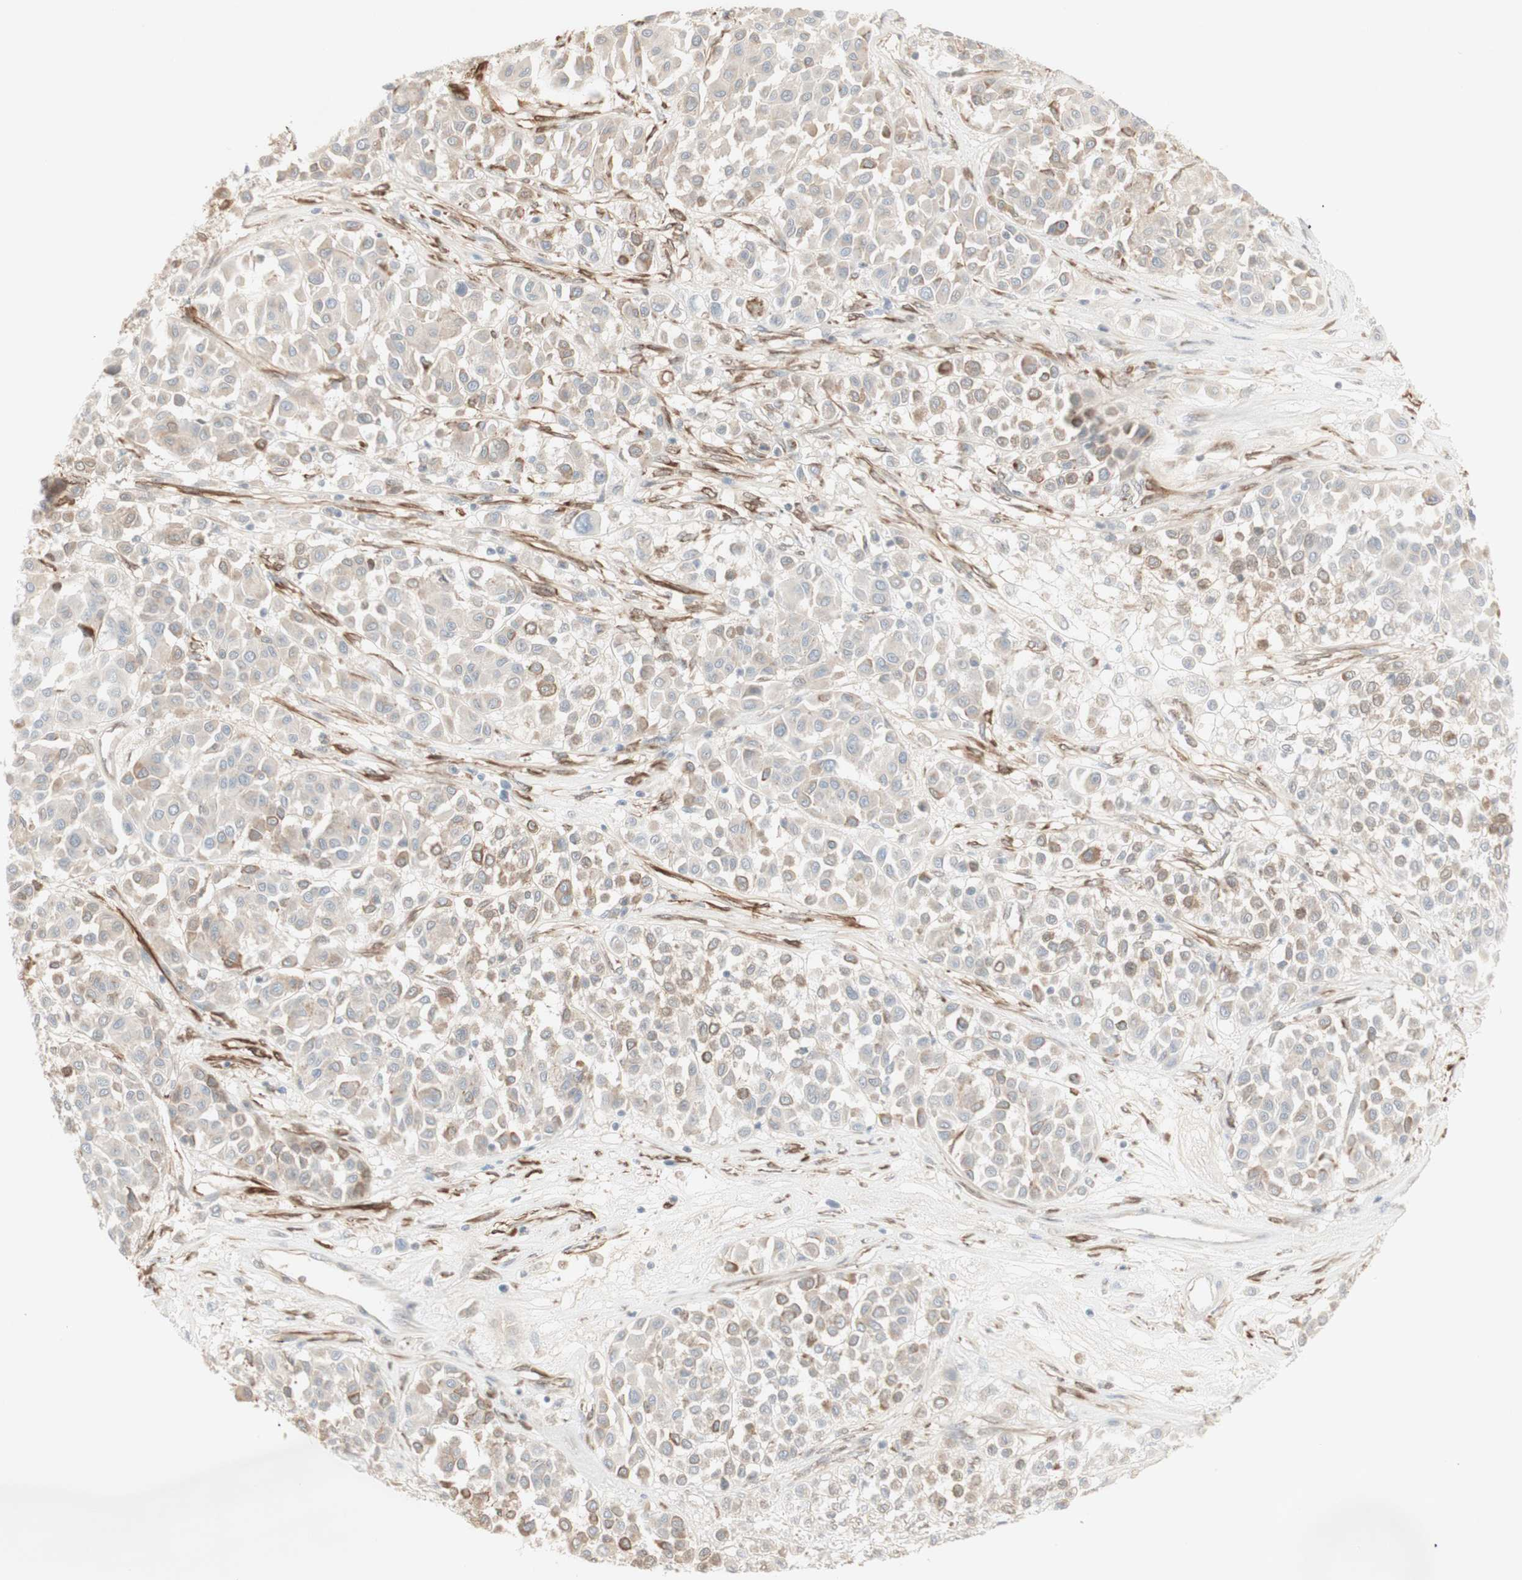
{"staining": {"intensity": "weak", "quantity": ">75%", "location": "cytoplasmic/membranous"}, "tissue": "melanoma", "cell_type": "Tumor cells", "image_type": "cancer", "snomed": [{"axis": "morphology", "description": "Malignant melanoma, Metastatic site"}, {"axis": "topography", "description": "Soft tissue"}], "caption": "DAB immunohistochemical staining of melanoma reveals weak cytoplasmic/membranous protein expression in about >75% of tumor cells.", "gene": "CNN3", "patient": {"sex": "male", "age": 41}}